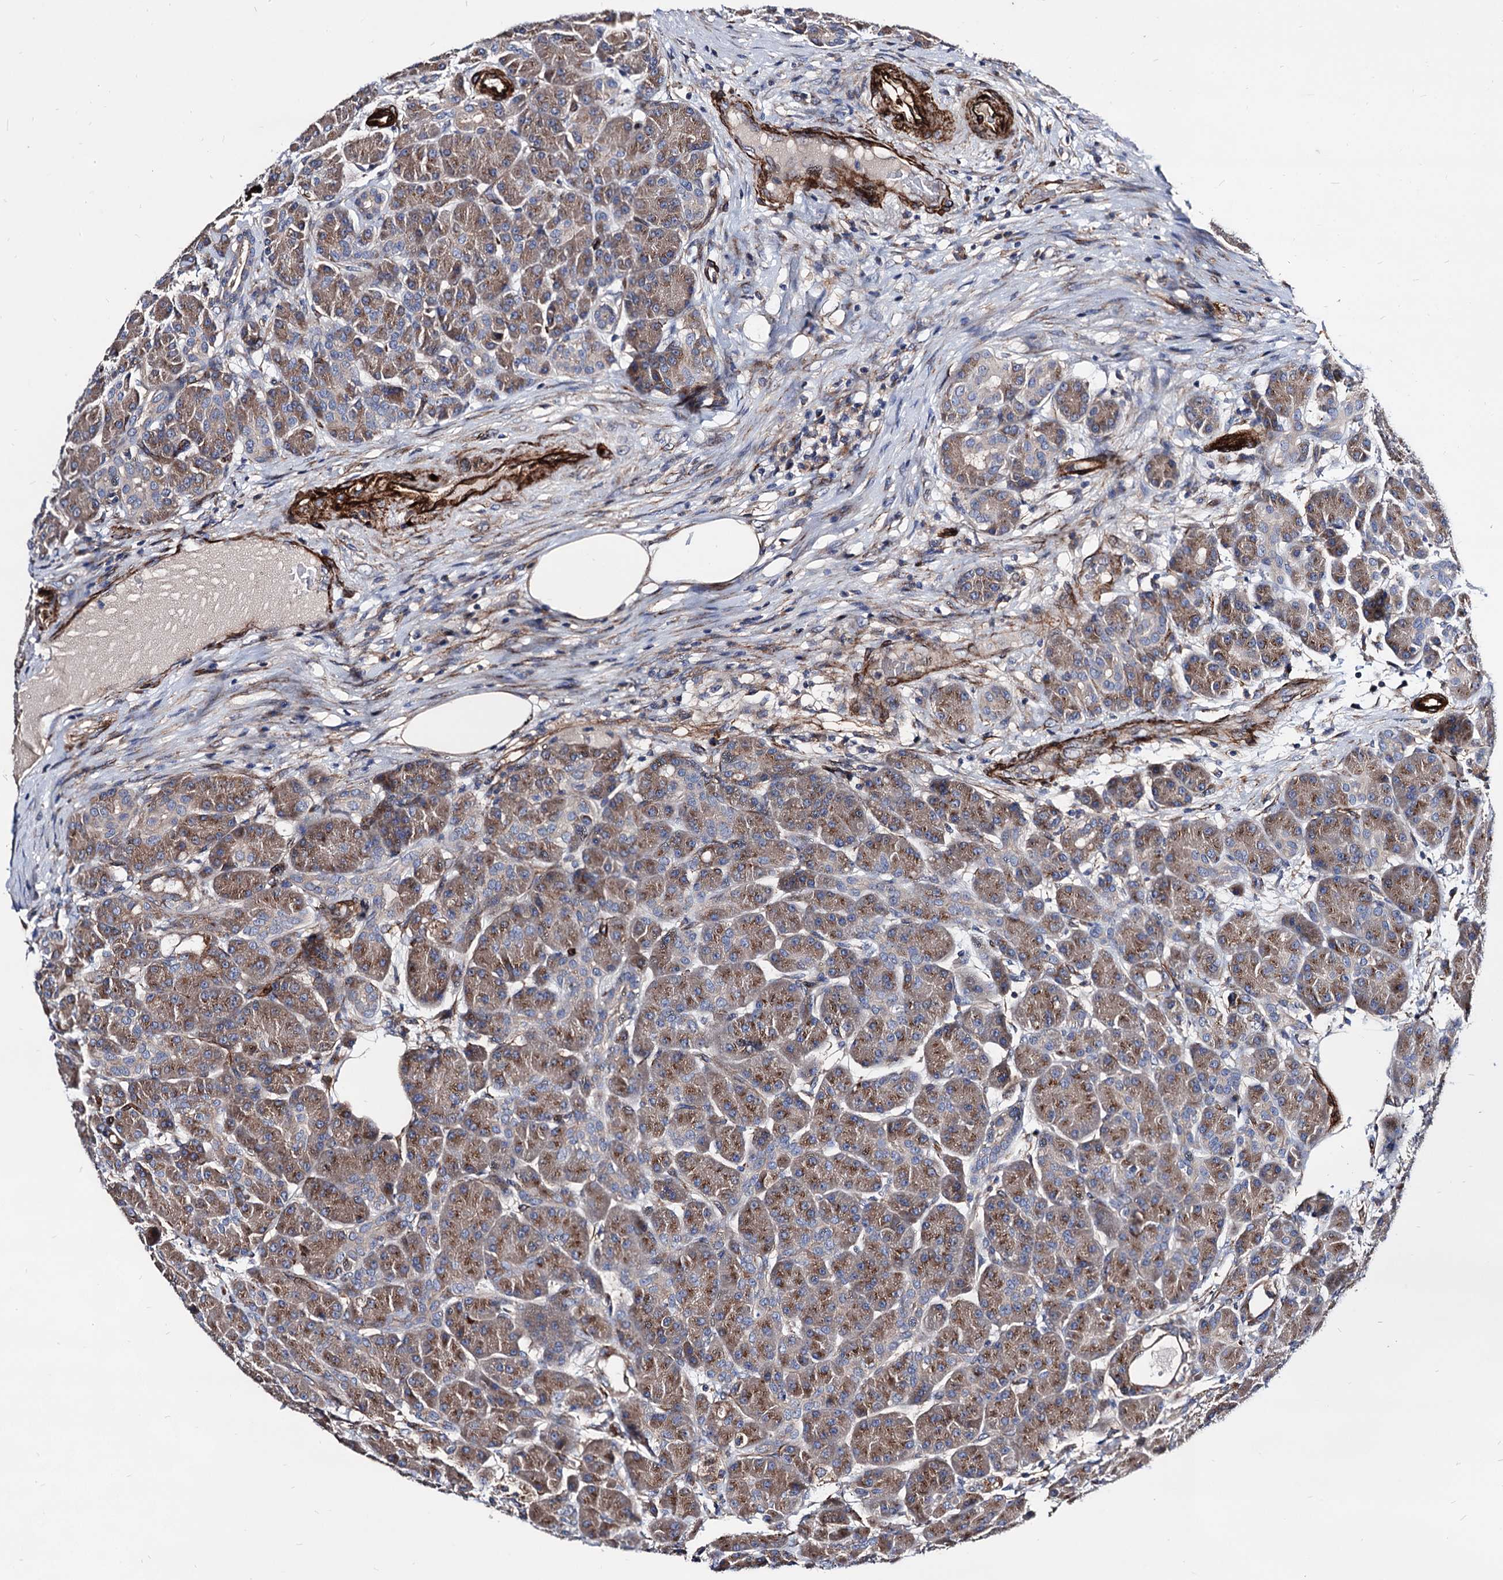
{"staining": {"intensity": "moderate", "quantity": ">75%", "location": "cytoplasmic/membranous"}, "tissue": "pancreas", "cell_type": "Exocrine glandular cells", "image_type": "normal", "snomed": [{"axis": "morphology", "description": "Normal tissue, NOS"}, {"axis": "topography", "description": "Pancreas"}], "caption": "Protein analysis of normal pancreas shows moderate cytoplasmic/membranous staining in approximately >75% of exocrine glandular cells.", "gene": "WDR11", "patient": {"sex": "male", "age": 63}}